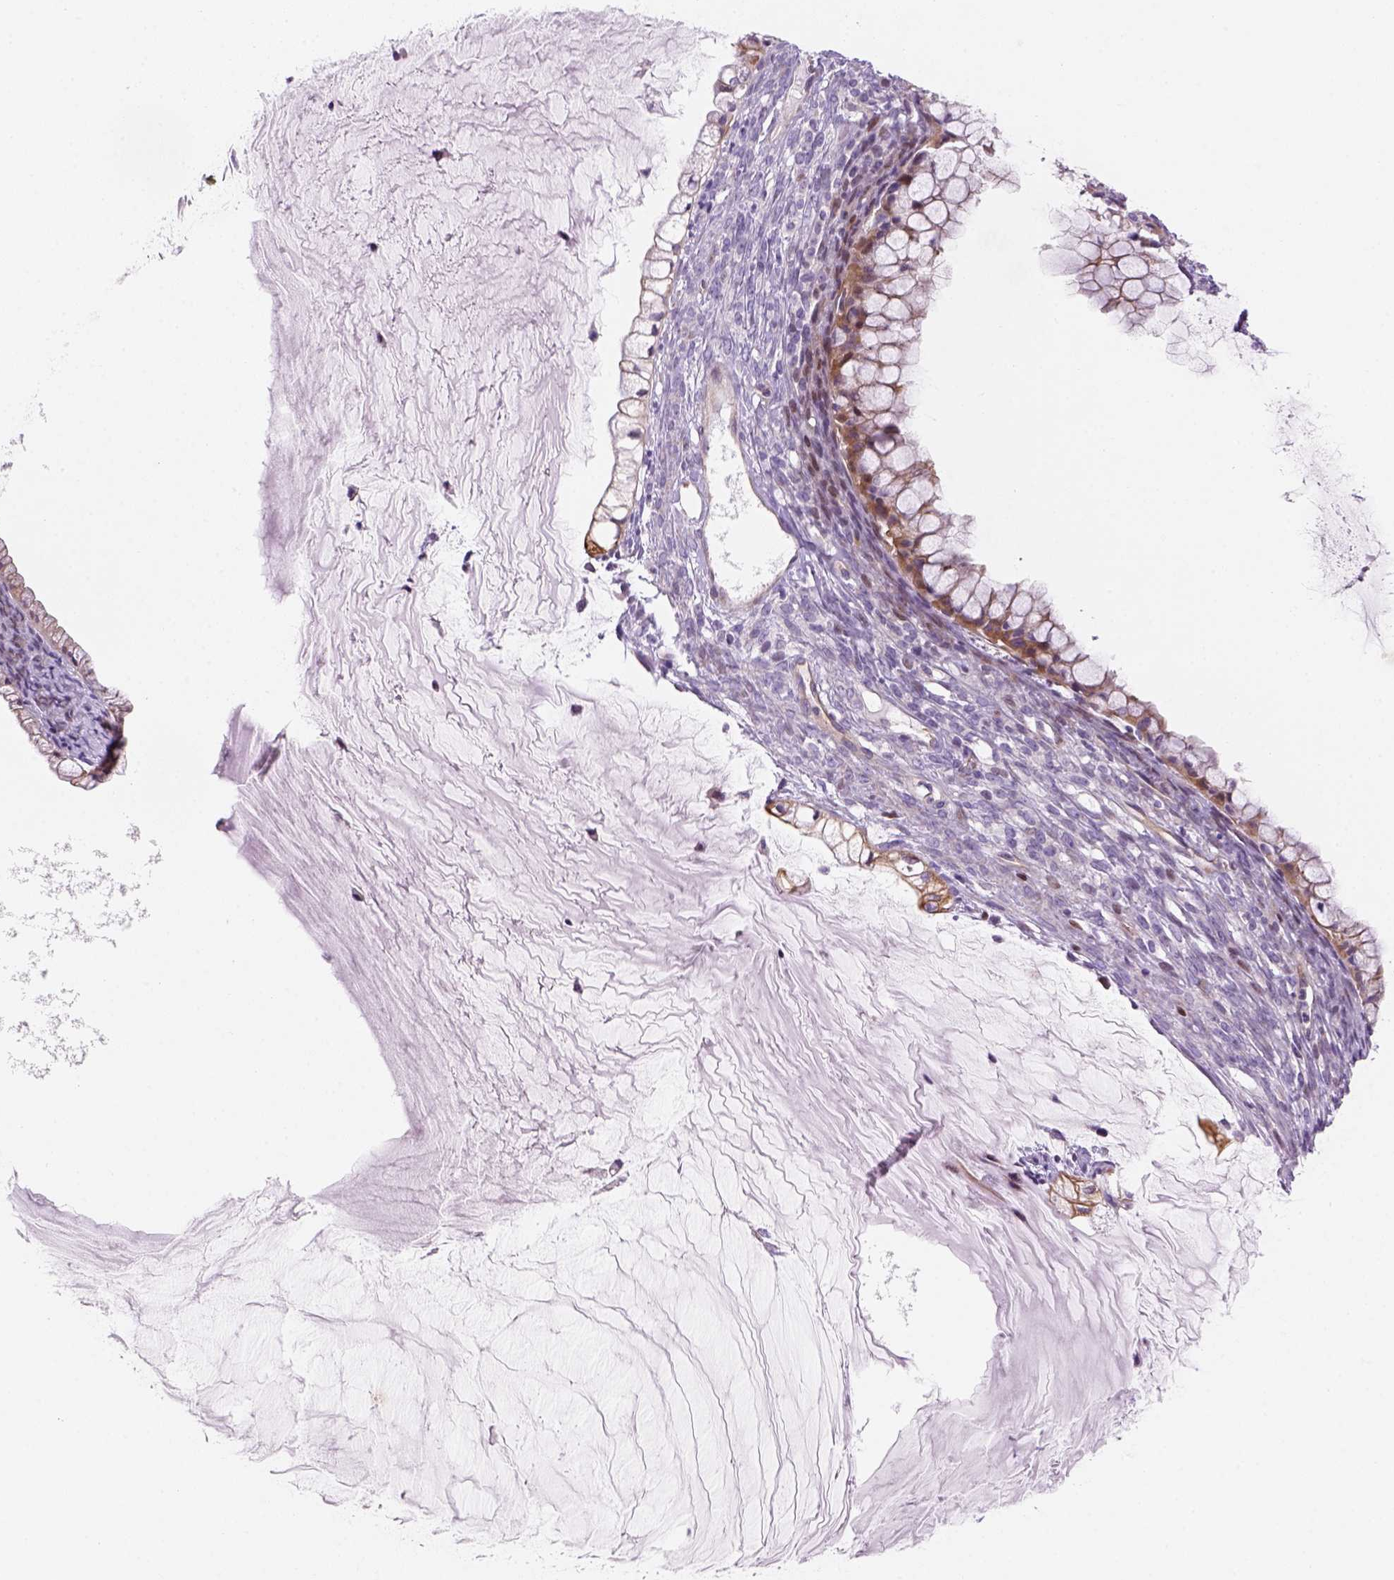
{"staining": {"intensity": "moderate", "quantity": ">75%", "location": "cytoplasmic/membranous"}, "tissue": "ovarian cancer", "cell_type": "Tumor cells", "image_type": "cancer", "snomed": [{"axis": "morphology", "description": "Cystadenocarcinoma, mucinous, NOS"}, {"axis": "topography", "description": "Ovary"}], "caption": "Protein expression analysis of human ovarian cancer (mucinous cystadenocarcinoma) reveals moderate cytoplasmic/membranous staining in about >75% of tumor cells.", "gene": "VSTM5", "patient": {"sex": "female", "age": 57}}